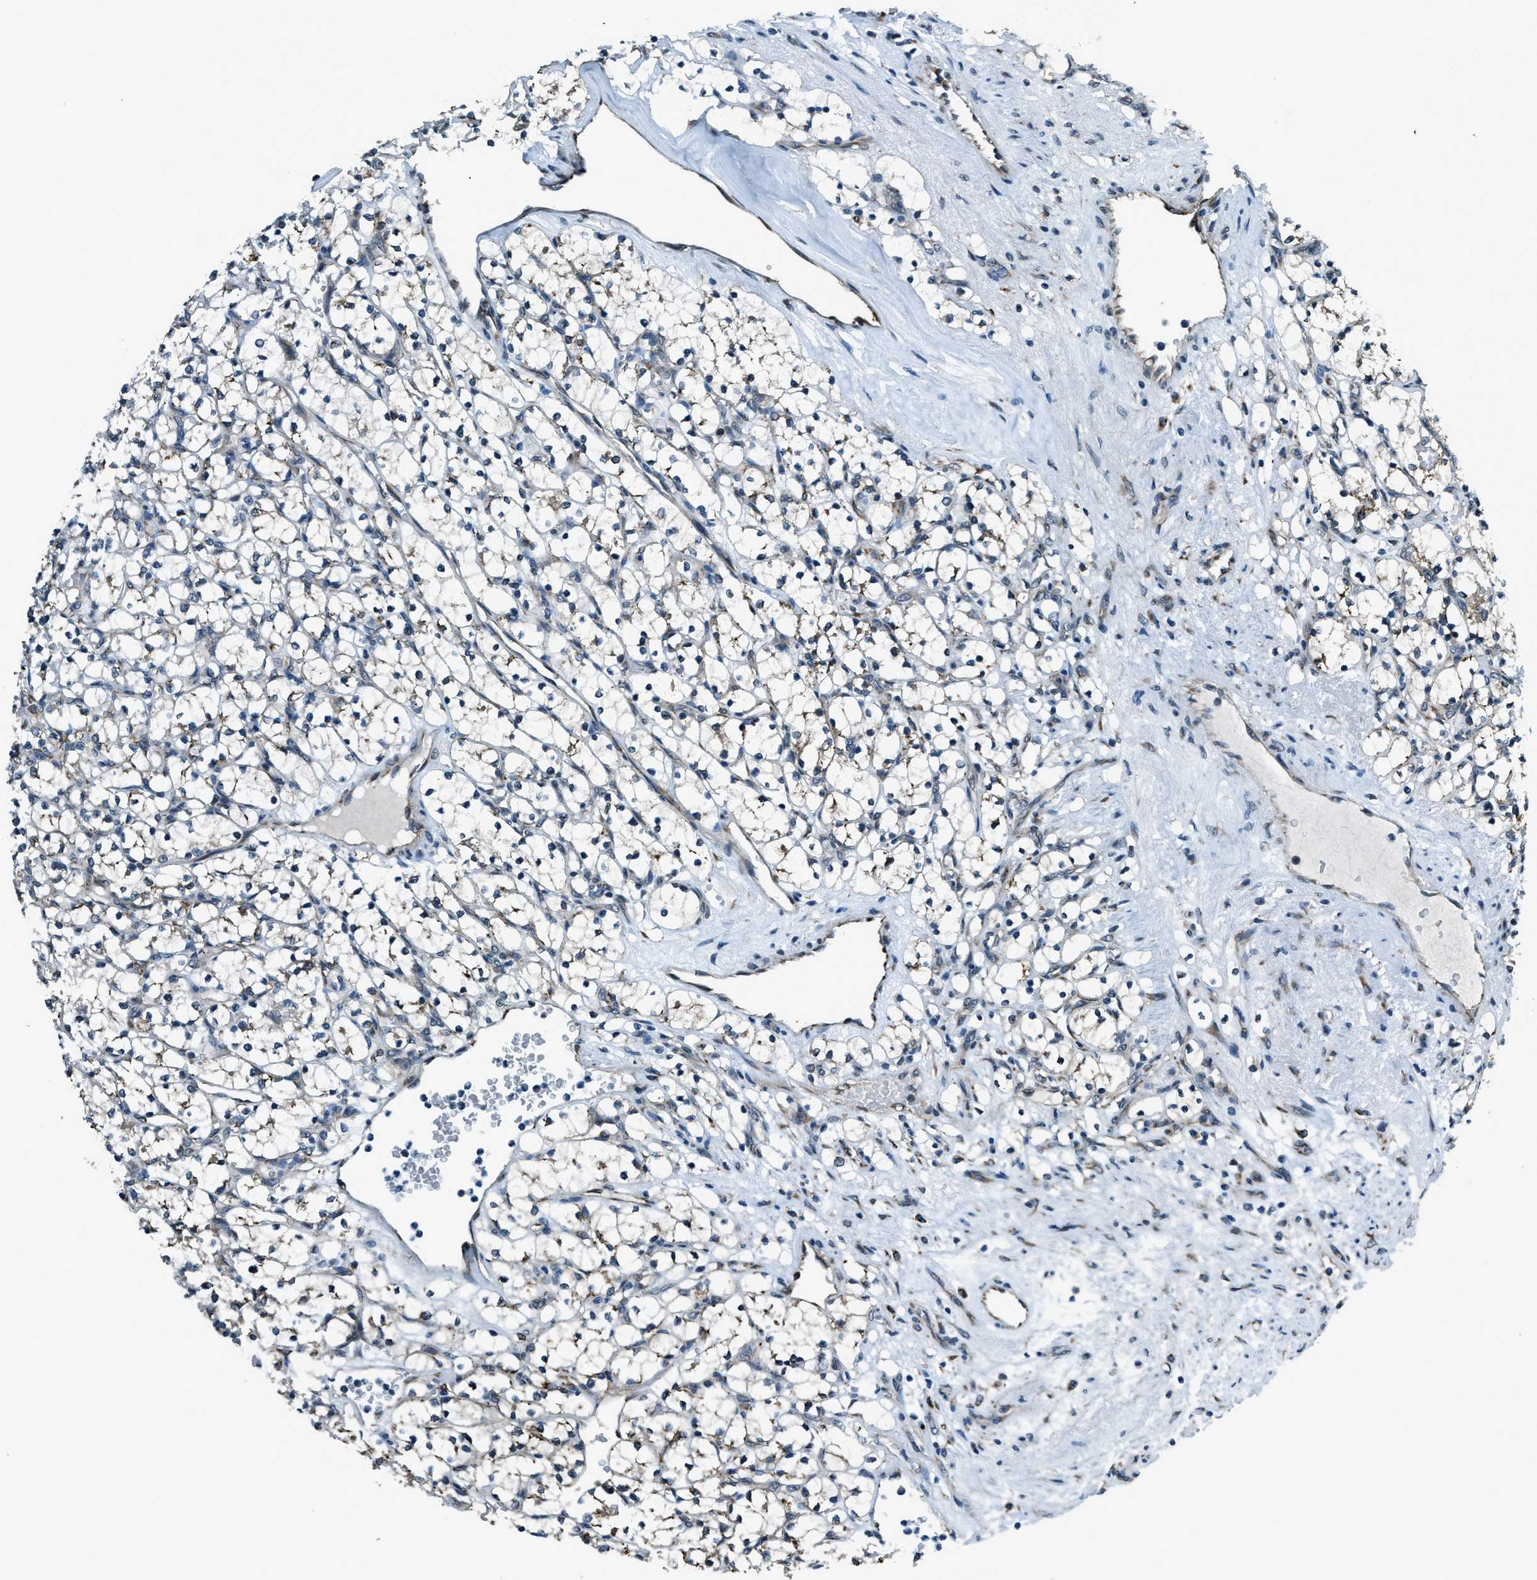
{"staining": {"intensity": "weak", "quantity": "<25%", "location": "cytoplasmic/membranous"}, "tissue": "renal cancer", "cell_type": "Tumor cells", "image_type": "cancer", "snomed": [{"axis": "morphology", "description": "Adenocarcinoma, NOS"}, {"axis": "topography", "description": "Kidney"}], "caption": "DAB immunohistochemical staining of renal cancer displays no significant expression in tumor cells.", "gene": "GINM1", "patient": {"sex": "female", "age": 69}}